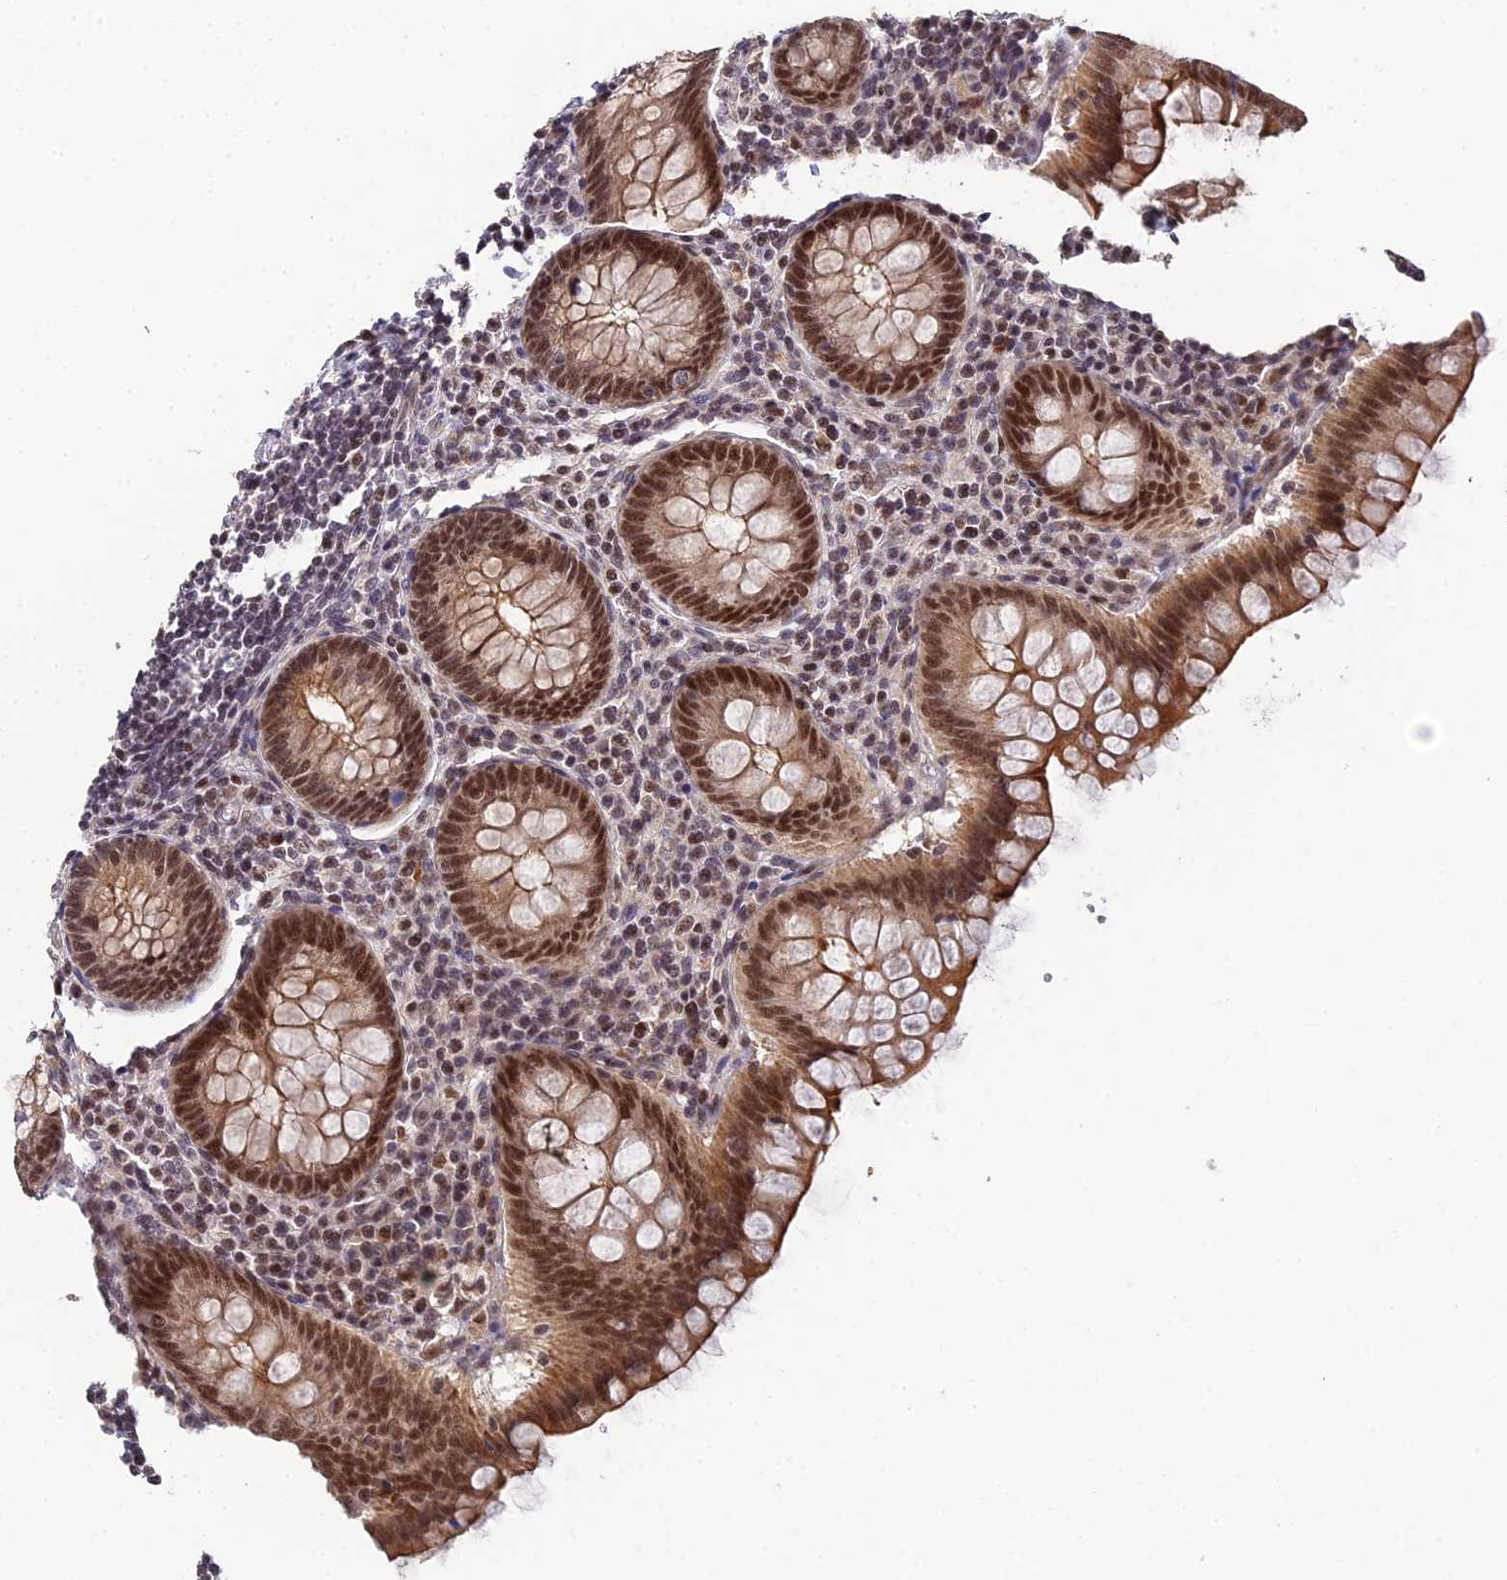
{"staining": {"intensity": "strong", "quantity": ">75%", "location": "cytoplasmic/membranous,nuclear"}, "tissue": "appendix", "cell_type": "Glandular cells", "image_type": "normal", "snomed": [{"axis": "morphology", "description": "Normal tissue, NOS"}, {"axis": "topography", "description": "Appendix"}], "caption": "Appendix stained for a protein (brown) exhibits strong cytoplasmic/membranous,nuclear positive staining in approximately >75% of glandular cells.", "gene": "BIVM", "patient": {"sex": "female", "age": 33}}